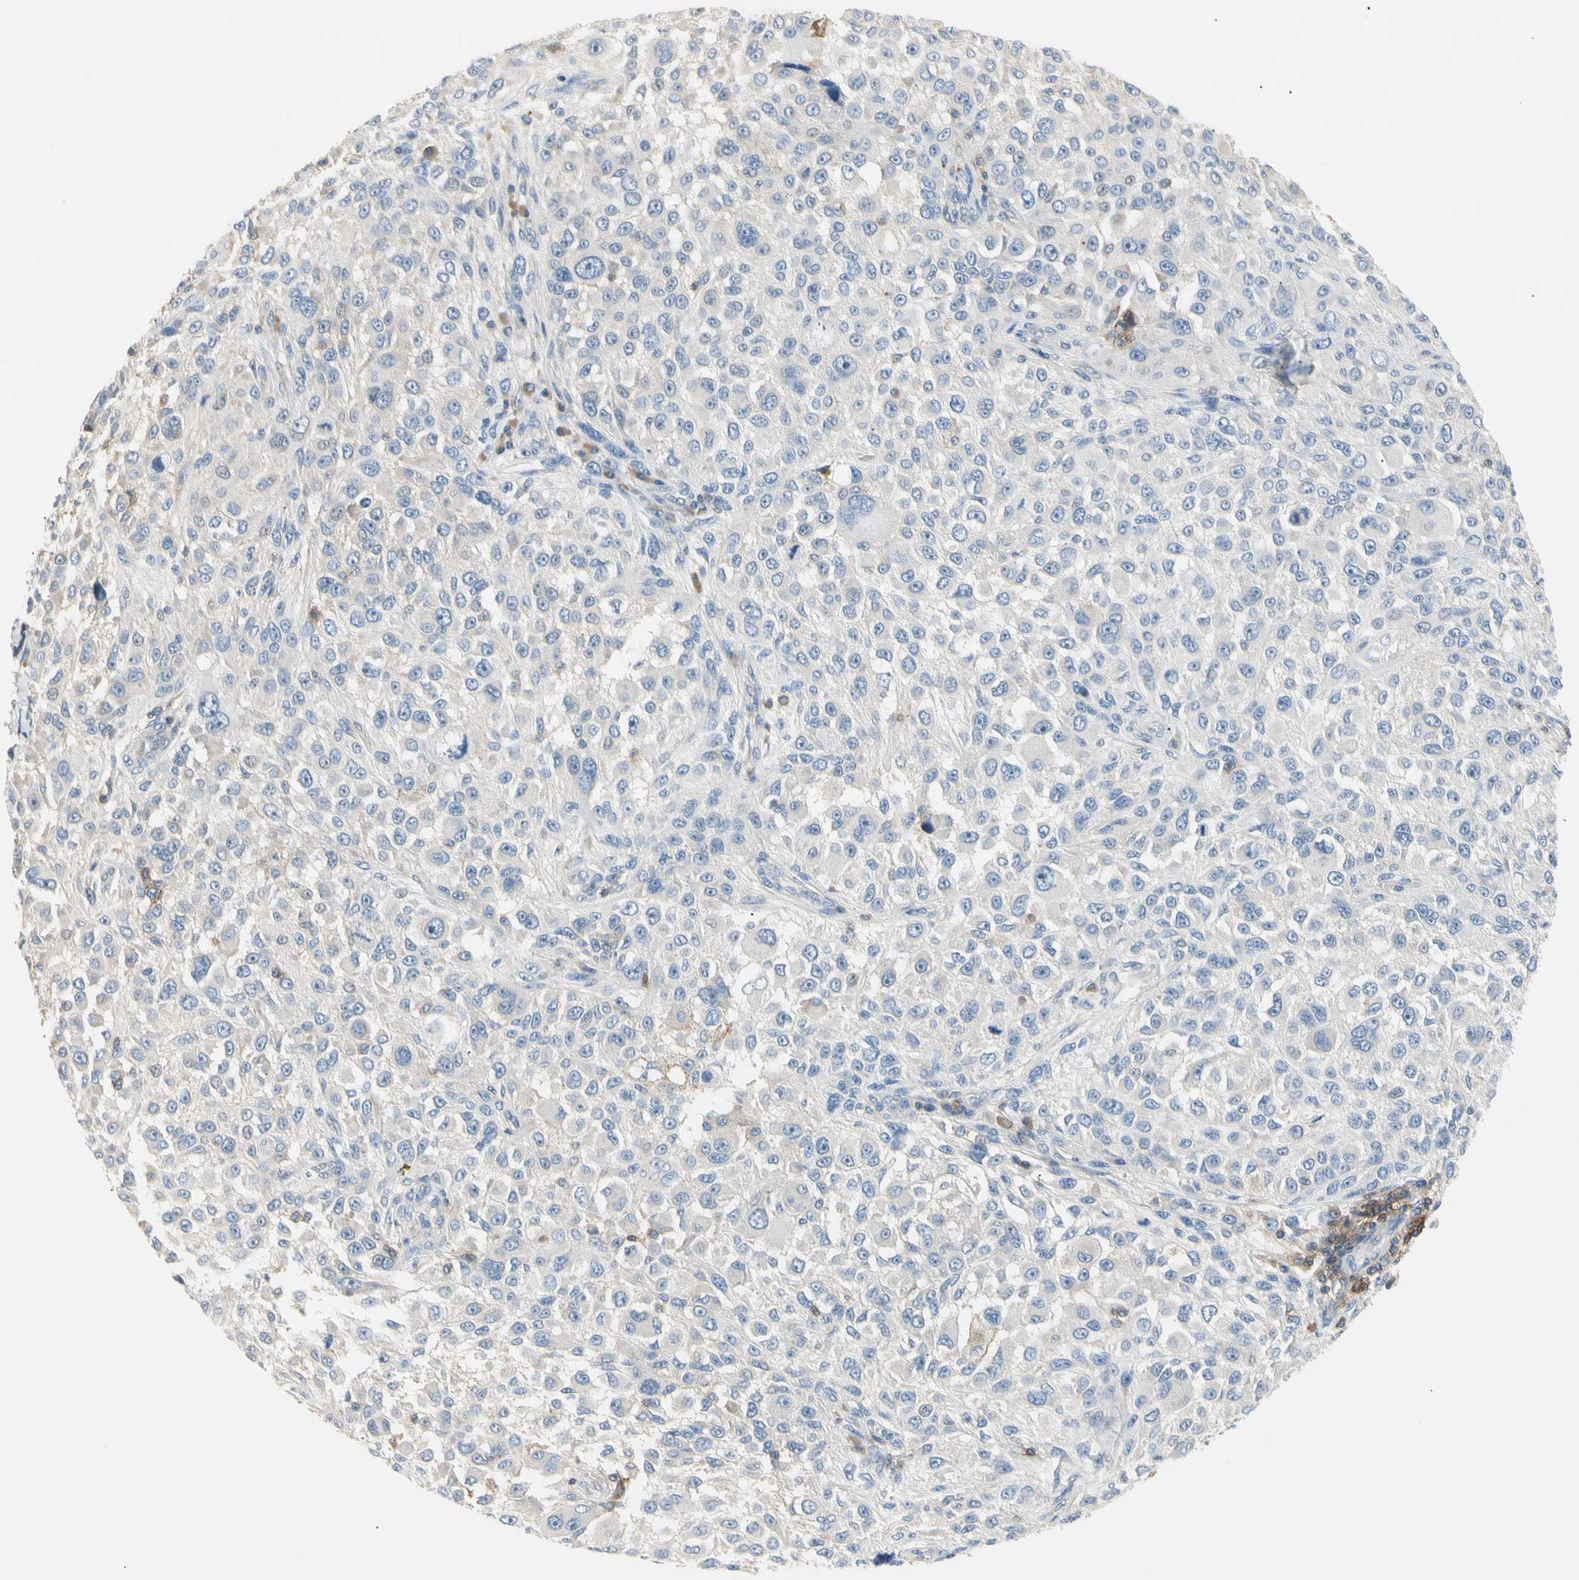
{"staining": {"intensity": "negative", "quantity": "none", "location": "none"}, "tissue": "melanoma", "cell_type": "Tumor cells", "image_type": "cancer", "snomed": [{"axis": "morphology", "description": "Necrosis, NOS"}, {"axis": "morphology", "description": "Malignant melanoma, NOS"}, {"axis": "topography", "description": "Skin"}], "caption": "Tumor cells are negative for brown protein staining in melanoma.", "gene": "TNFRSF18", "patient": {"sex": "female", "age": 87}}